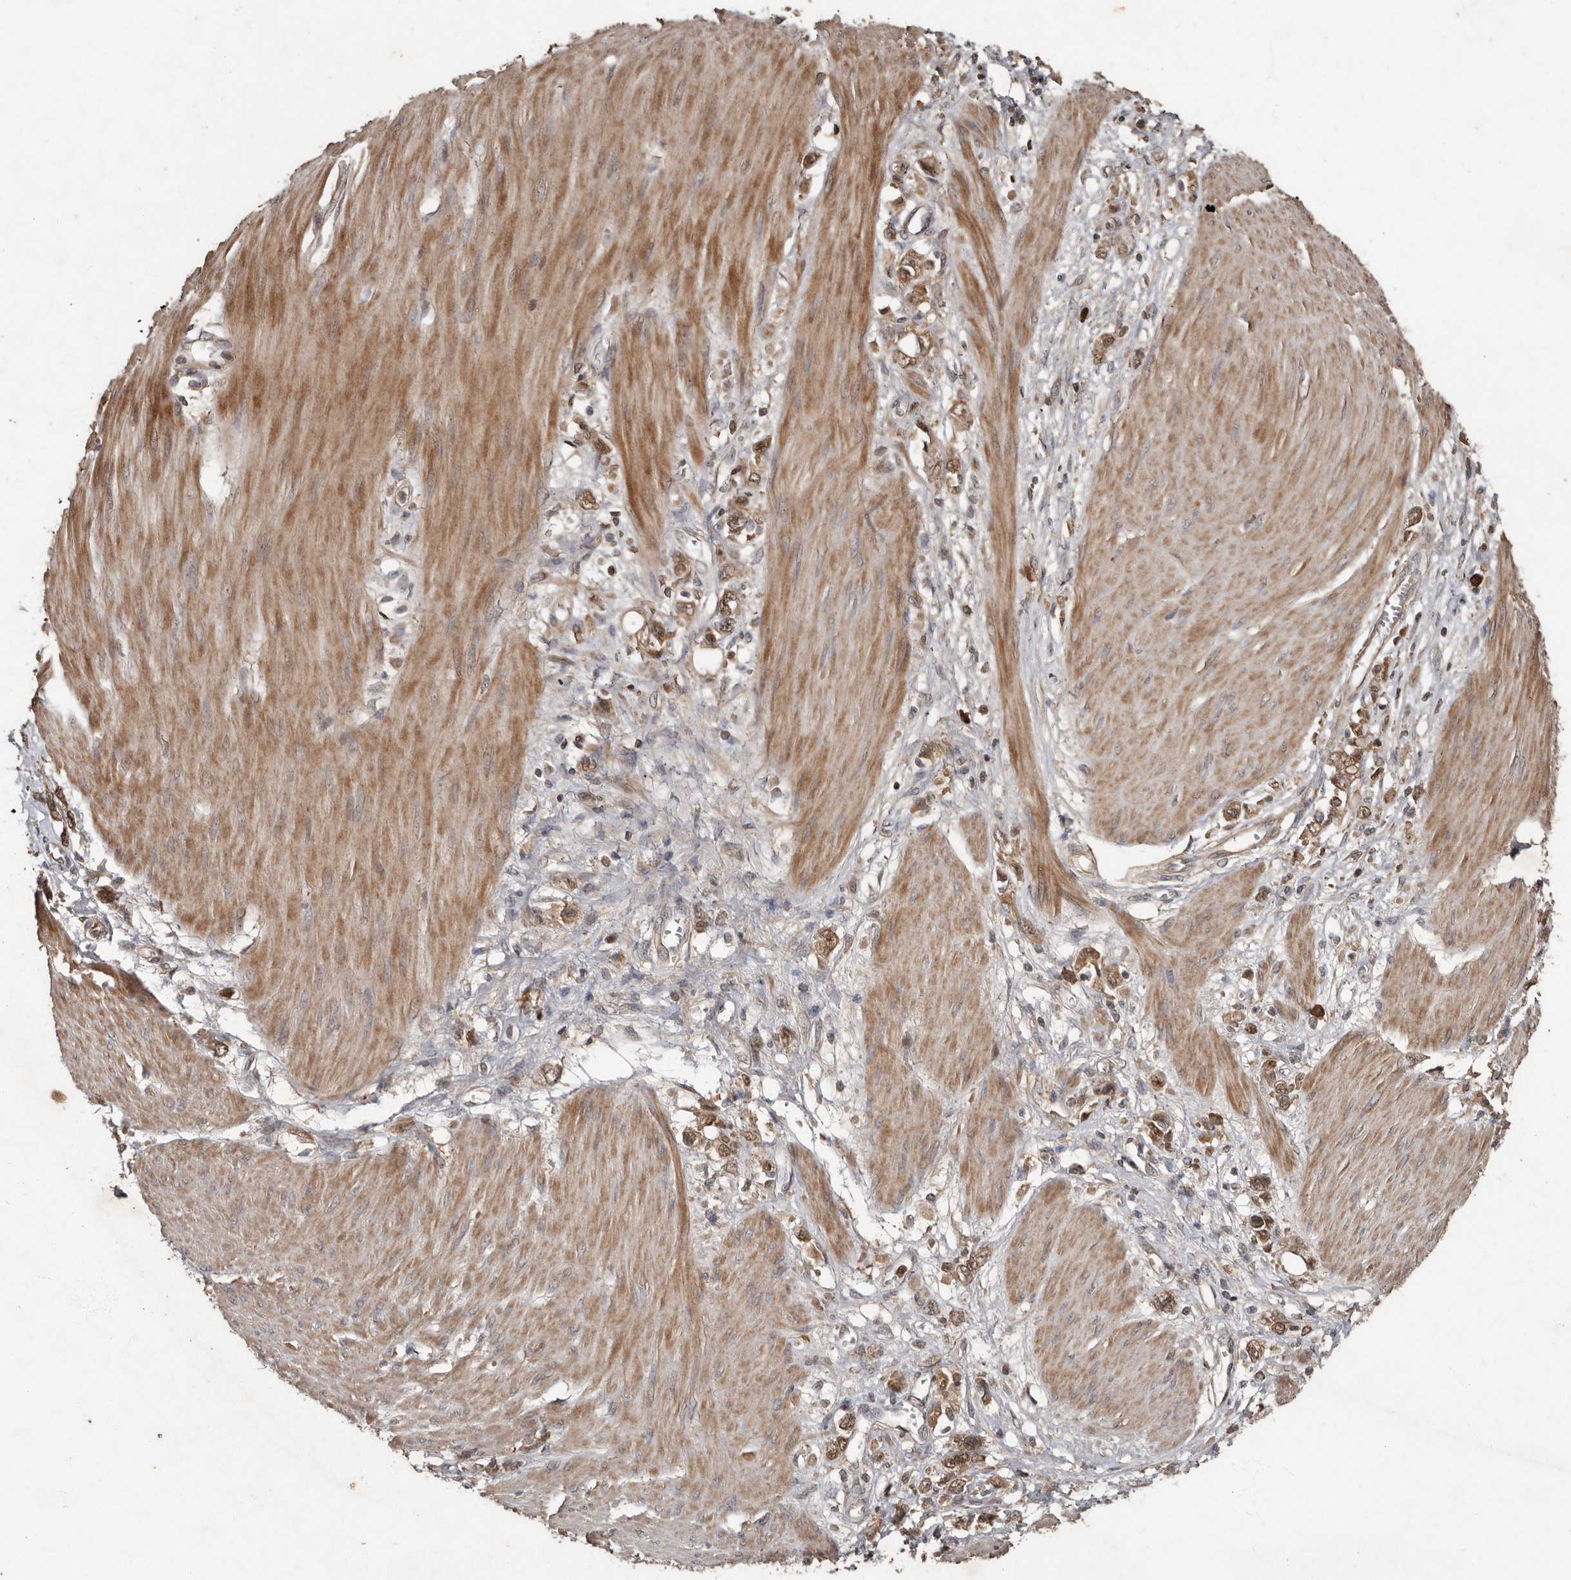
{"staining": {"intensity": "moderate", "quantity": ">75%", "location": "cytoplasmic/membranous,nuclear"}, "tissue": "stomach cancer", "cell_type": "Tumor cells", "image_type": "cancer", "snomed": [{"axis": "morphology", "description": "Adenocarcinoma, NOS"}, {"axis": "topography", "description": "Stomach"}], "caption": "Stomach cancer stained for a protein (brown) shows moderate cytoplasmic/membranous and nuclear positive expression in approximately >75% of tumor cells.", "gene": "KIF26B", "patient": {"sex": "female", "age": 76}}